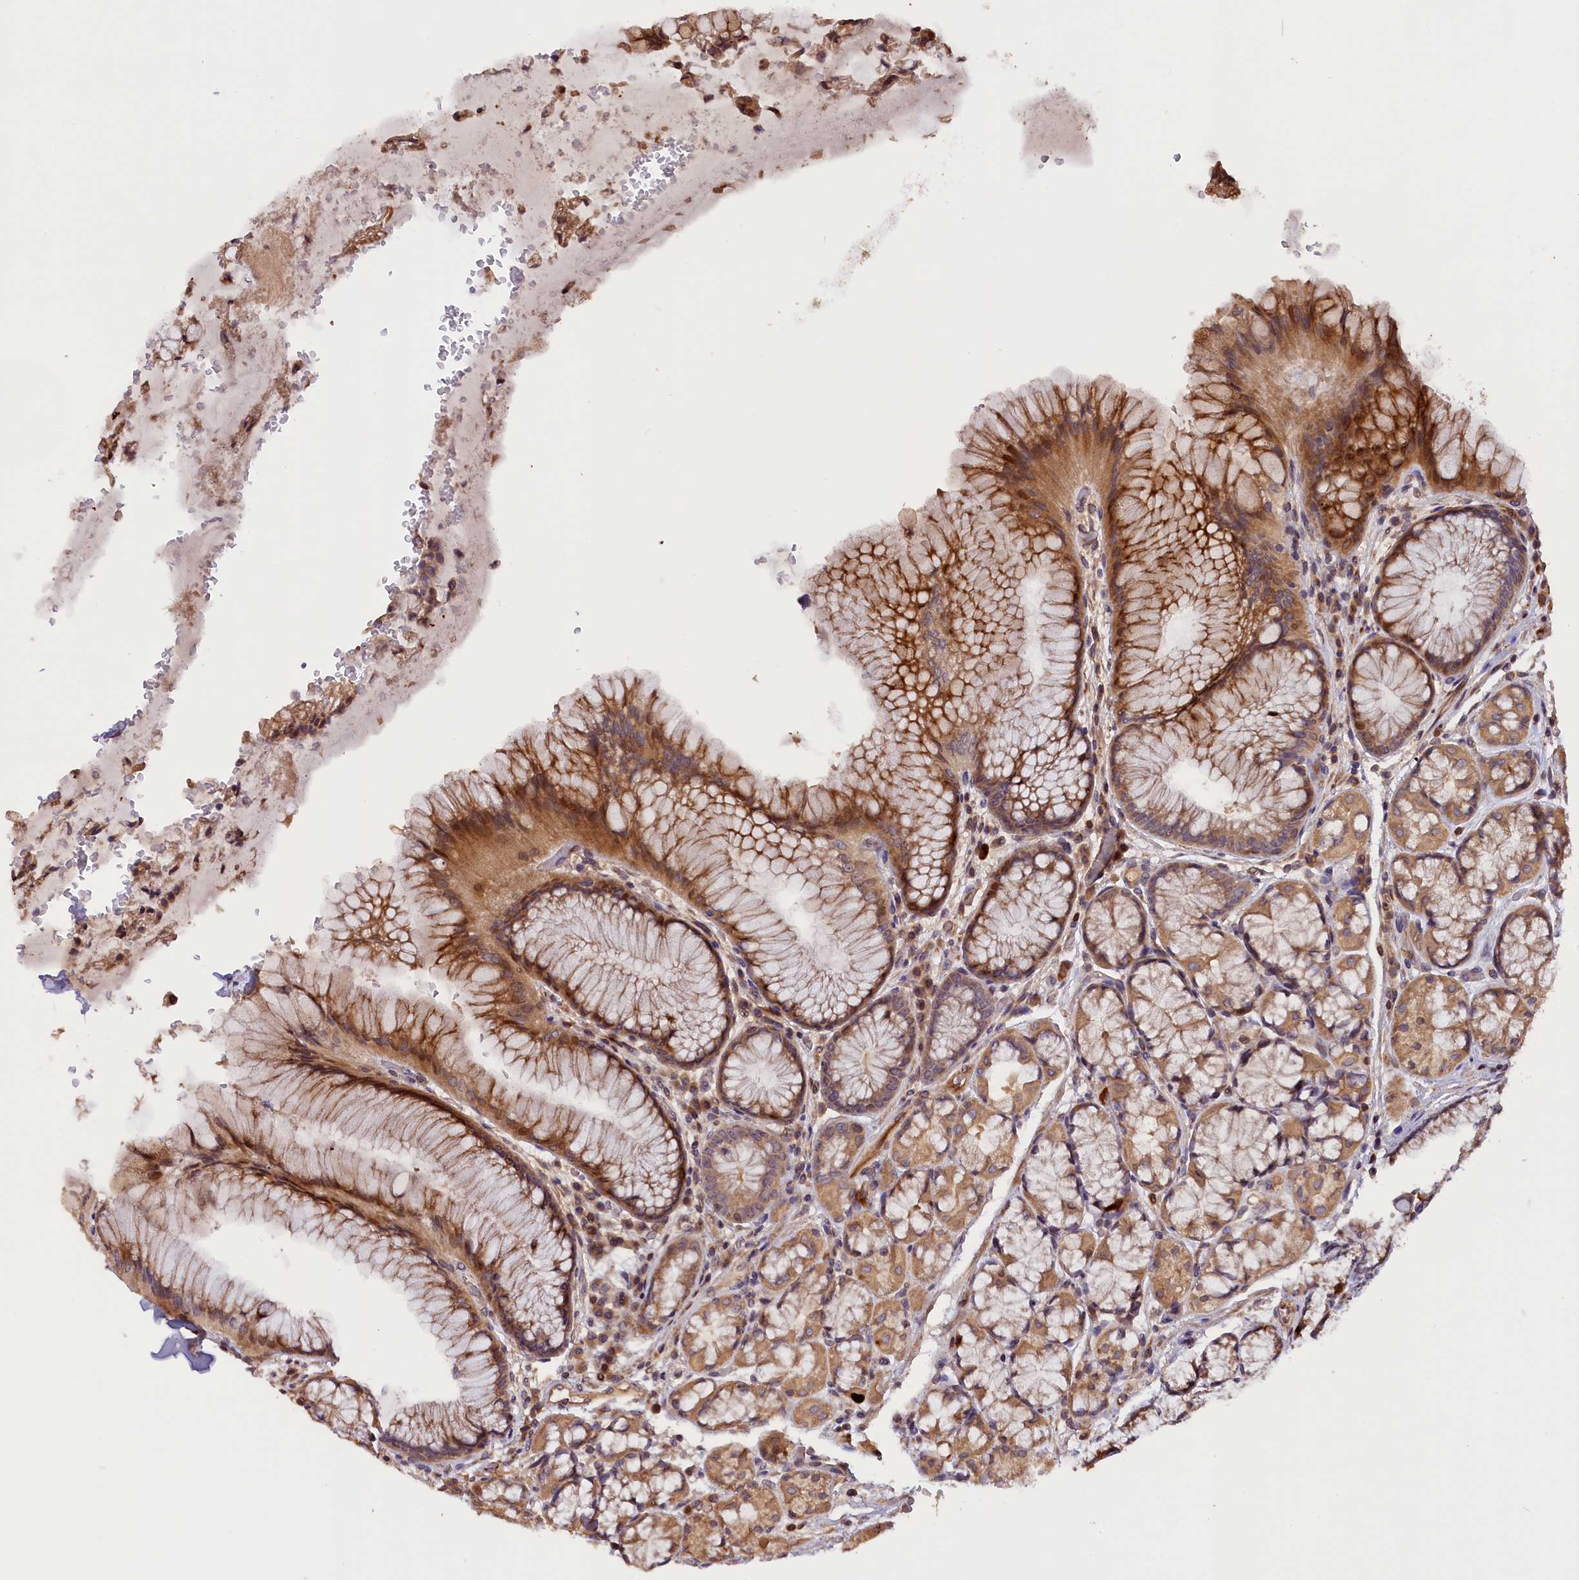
{"staining": {"intensity": "moderate", "quantity": ">75%", "location": "cytoplasmic/membranous"}, "tissue": "stomach", "cell_type": "Glandular cells", "image_type": "normal", "snomed": [{"axis": "morphology", "description": "Normal tissue, NOS"}, {"axis": "topography", "description": "Stomach"}], "caption": "The micrograph demonstrates a brown stain indicating the presence of a protein in the cytoplasmic/membranous of glandular cells in stomach.", "gene": "DNAJB9", "patient": {"sex": "male", "age": 63}}